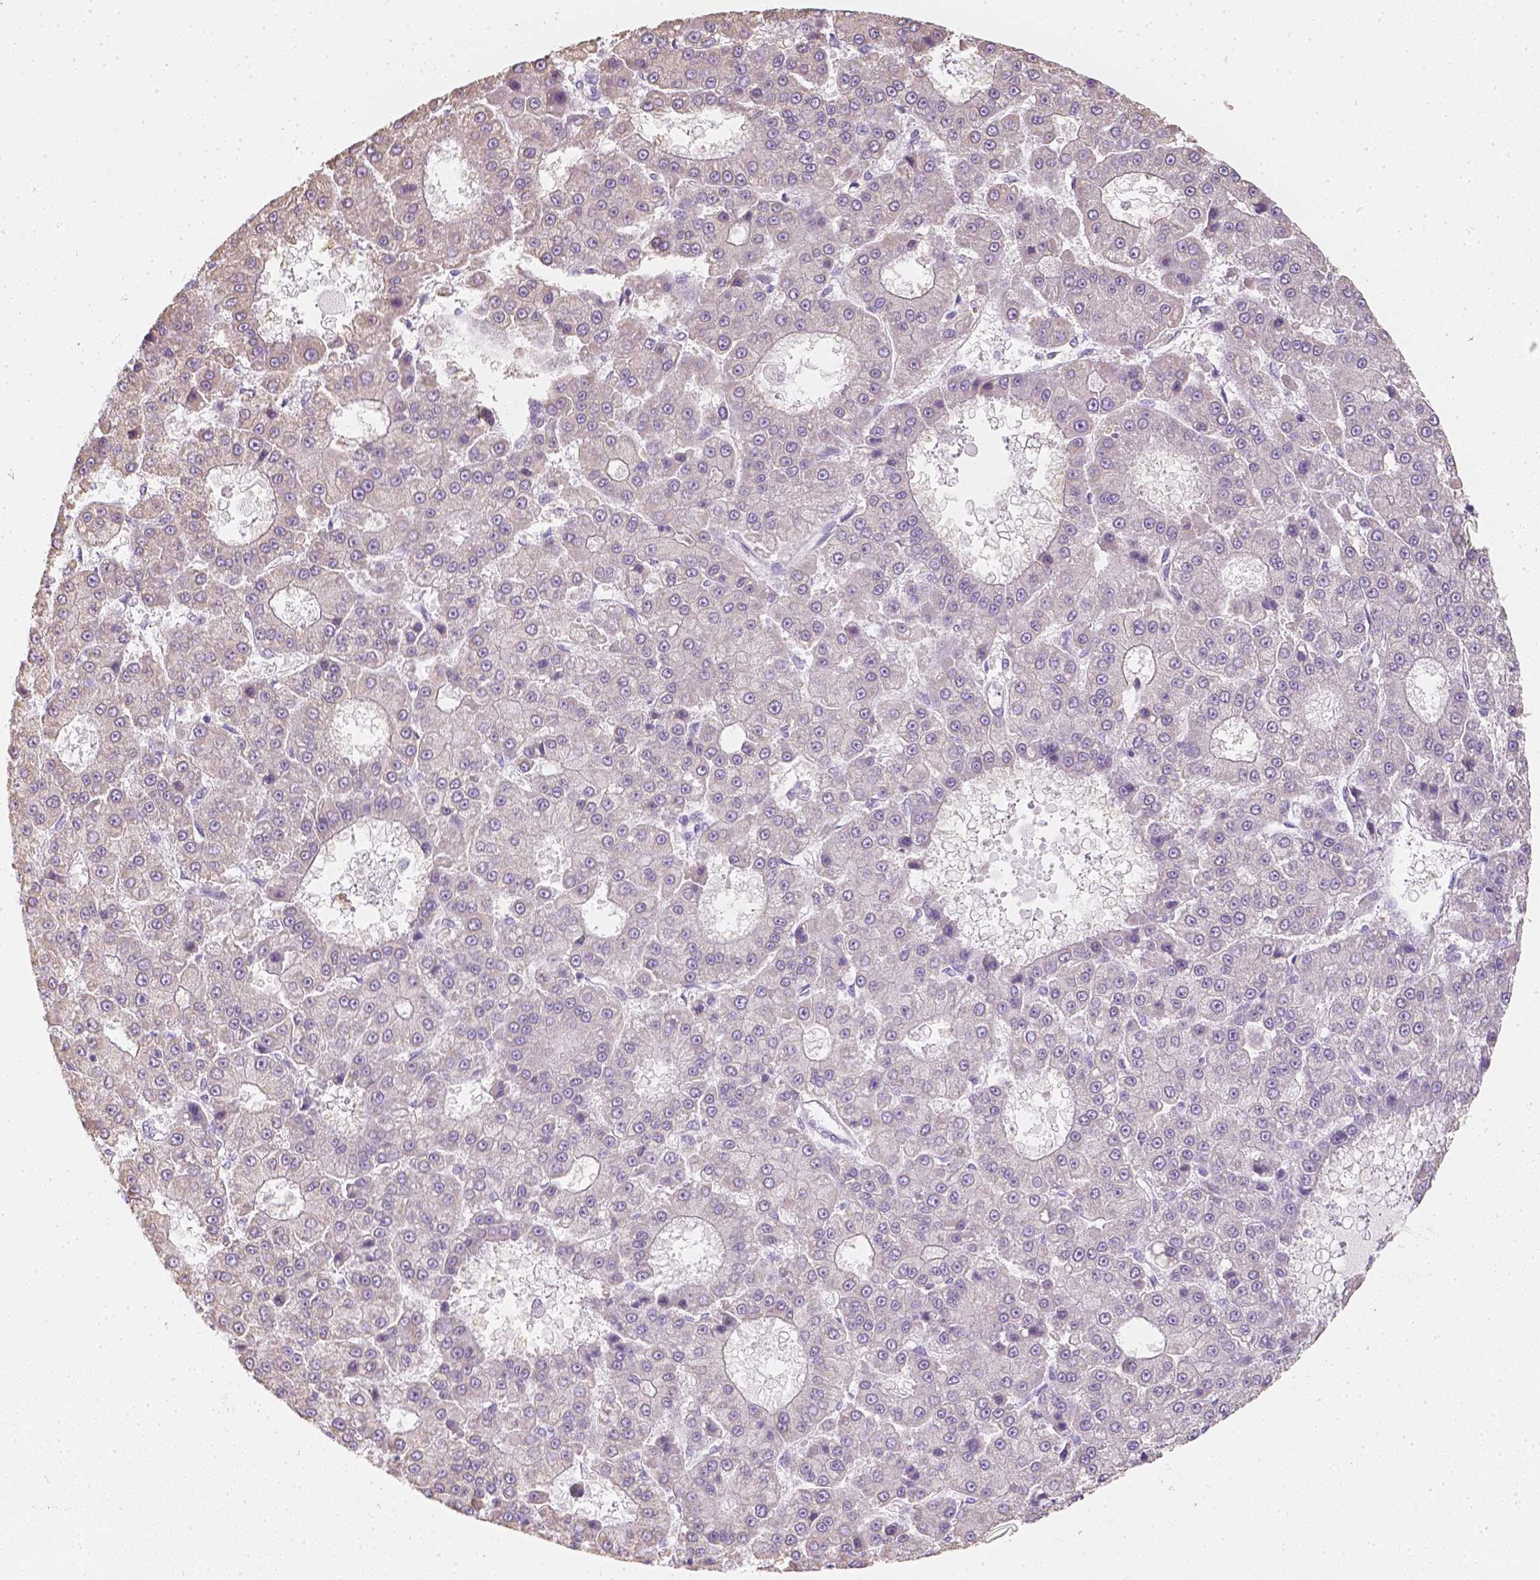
{"staining": {"intensity": "negative", "quantity": "none", "location": "none"}, "tissue": "liver cancer", "cell_type": "Tumor cells", "image_type": "cancer", "snomed": [{"axis": "morphology", "description": "Carcinoma, Hepatocellular, NOS"}, {"axis": "topography", "description": "Liver"}], "caption": "An image of human liver cancer (hepatocellular carcinoma) is negative for staining in tumor cells.", "gene": "NVL", "patient": {"sex": "male", "age": 70}}